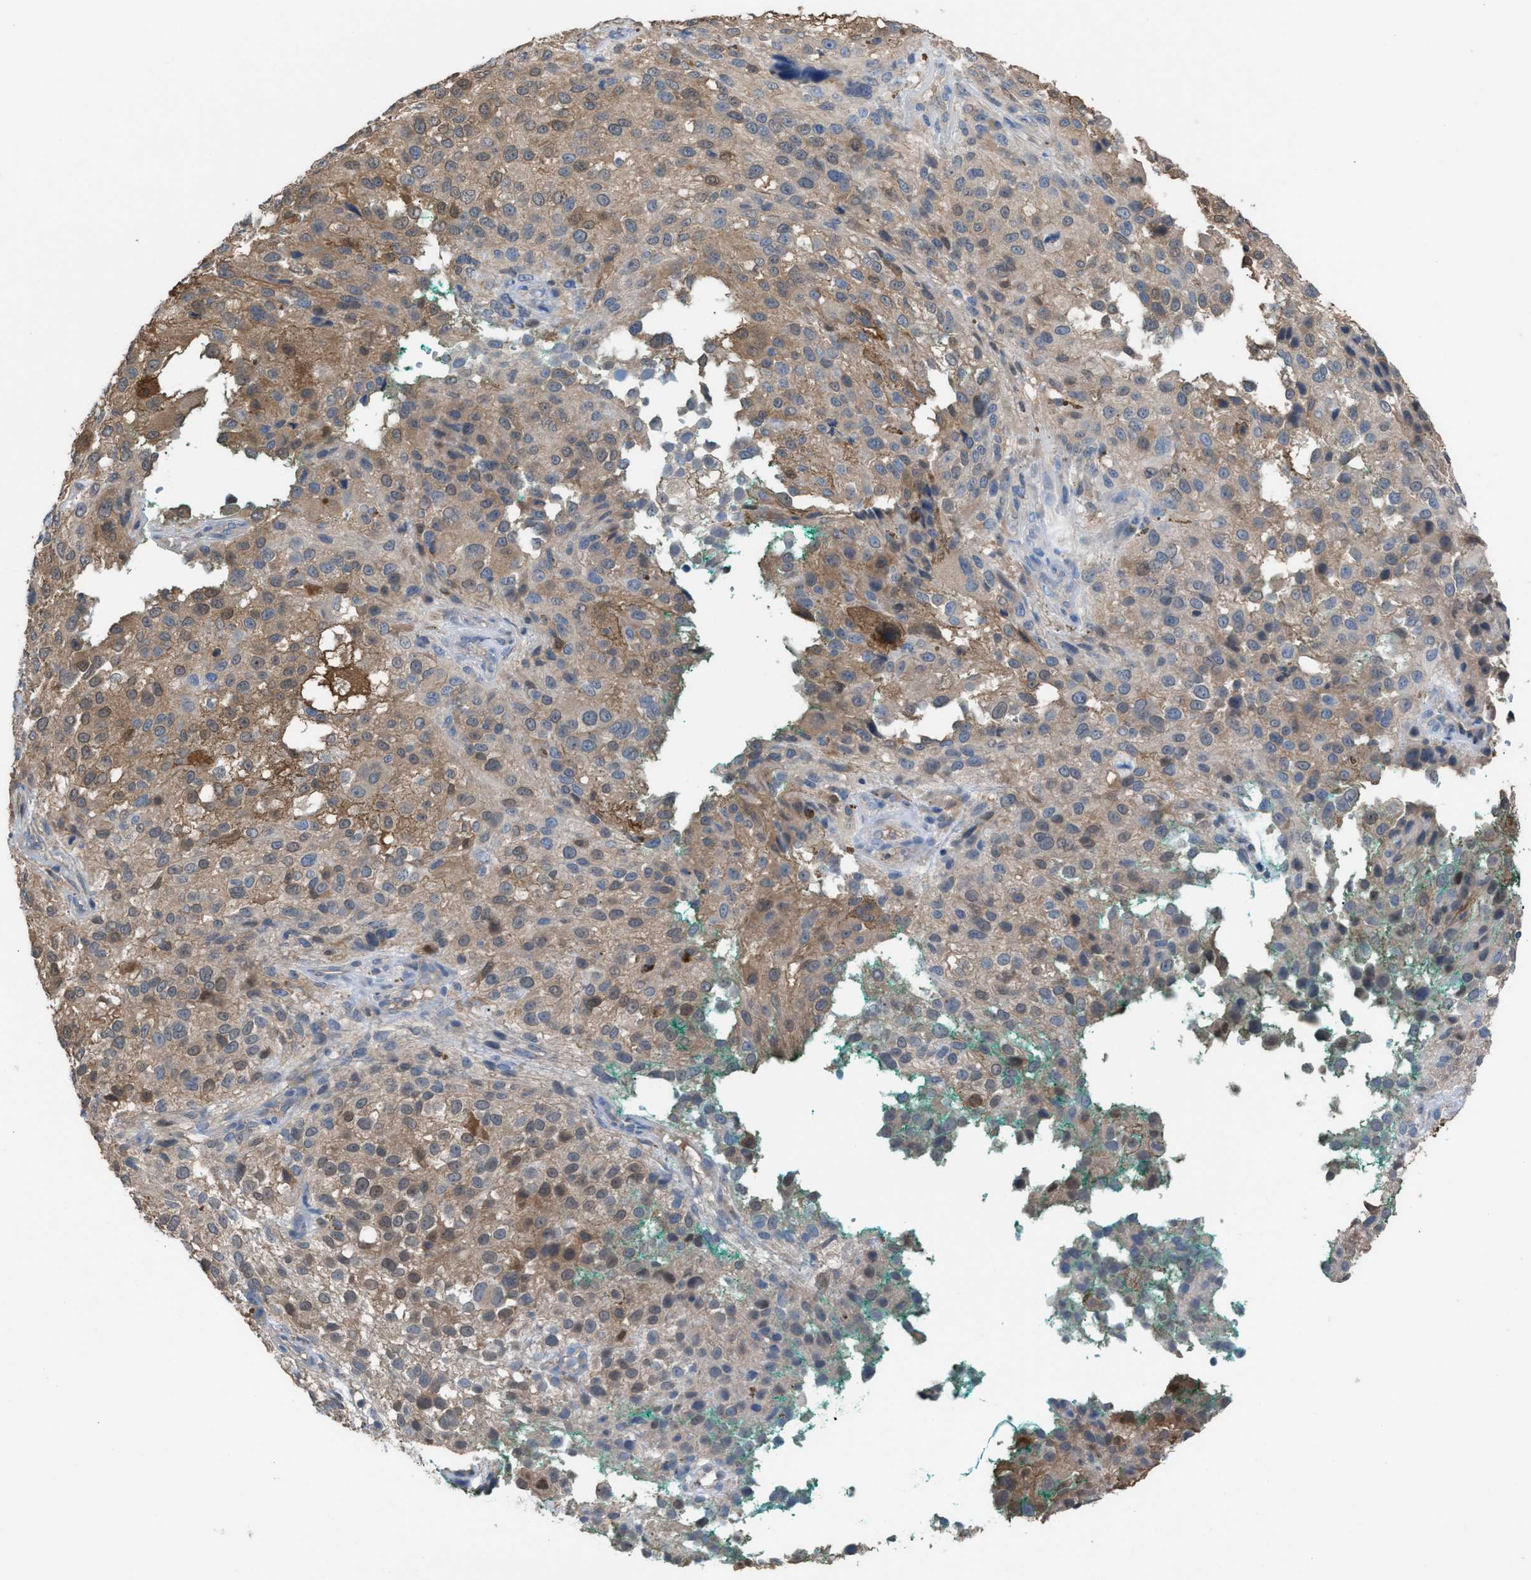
{"staining": {"intensity": "weak", "quantity": "<25%", "location": "cytoplasmic/membranous"}, "tissue": "melanoma", "cell_type": "Tumor cells", "image_type": "cancer", "snomed": [{"axis": "morphology", "description": "Necrosis, NOS"}, {"axis": "morphology", "description": "Malignant melanoma, NOS"}, {"axis": "topography", "description": "Skin"}], "caption": "Tumor cells show no significant positivity in malignant melanoma. (Brightfield microscopy of DAB immunohistochemistry at high magnification).", "gene": "NQO2", "patient": {"sex": "female", "age": 87}}